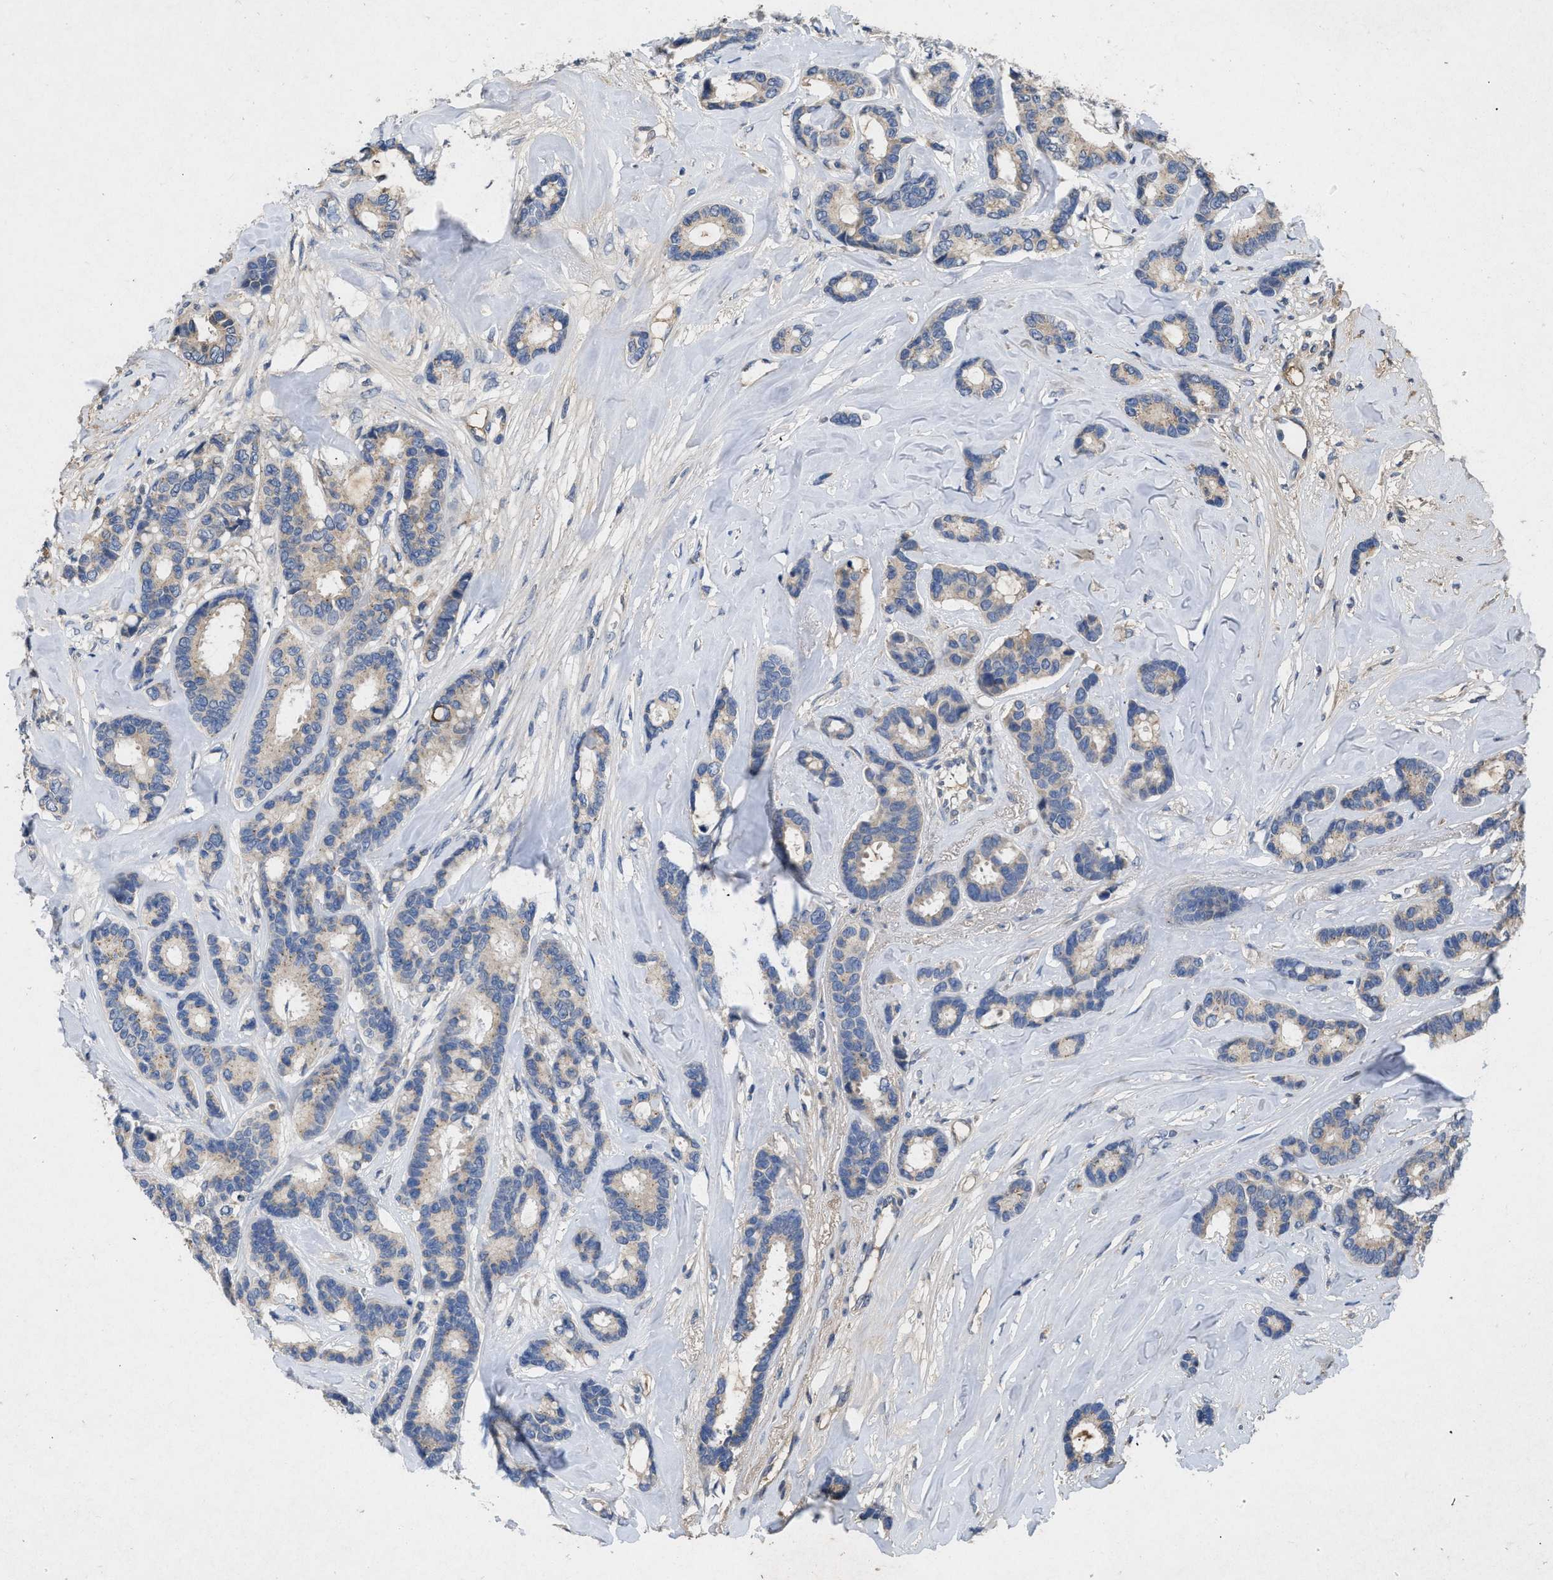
{"staining": {"intensity": "weak", "quantity": "<25%", "location": "cytoplasmic/membranous"}, "tissue": "breast cancer", "cell_type": "Tumor cells", "image_type": "cancer", "snomed": [{"axis": "morphology", "description": "Duct carcinoma"}, {"axis": "topography", "description": "Breast"}], "caption": "This is a histopathology image of immunohistochemistry (IHC) staining of invasive ductal carcinoma (breast), which shows no staining in tumor cells.", "gene": "VPS4A", "patient": {"sex": "female", "age": 87}}